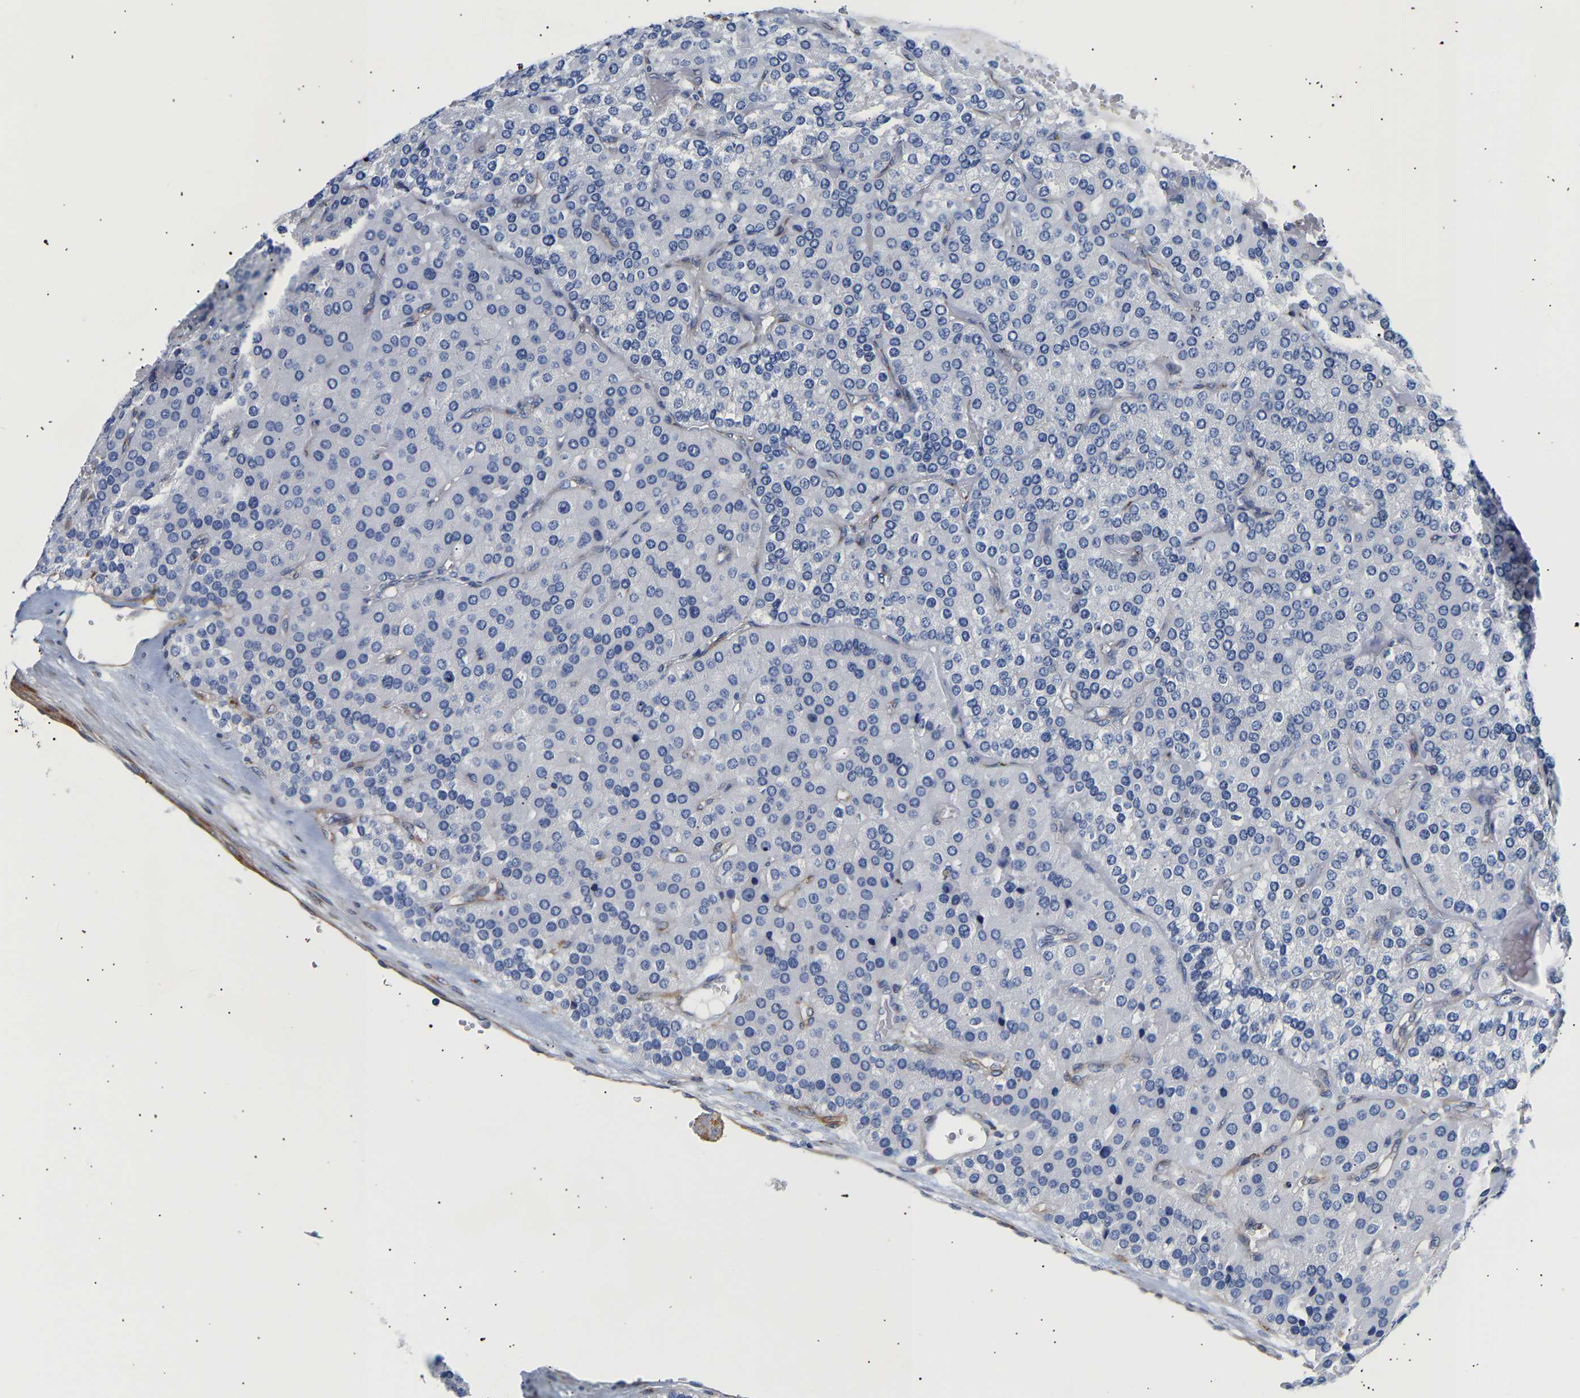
{"staining": {"intensity": "negative", "quantity": "none", "location": "none"}, "tissue": "parathyroid gland", "cell_type": "Glandular cells", "image_type": "normal", "snomed": [{"axis": "morphology", "description": "Normal tissue, NOS"}, {"axis": "morphology", "description": "Adenoma, NOS"}, {"axis": "topography", "description": "Parathyroid gland"}], "caption": "Human parathyroid gland stained for a protein using IHC reveals no staining in glandular cells.", "gene": "IGFBP7", "patient": {"sex": "female", "age": 86}}